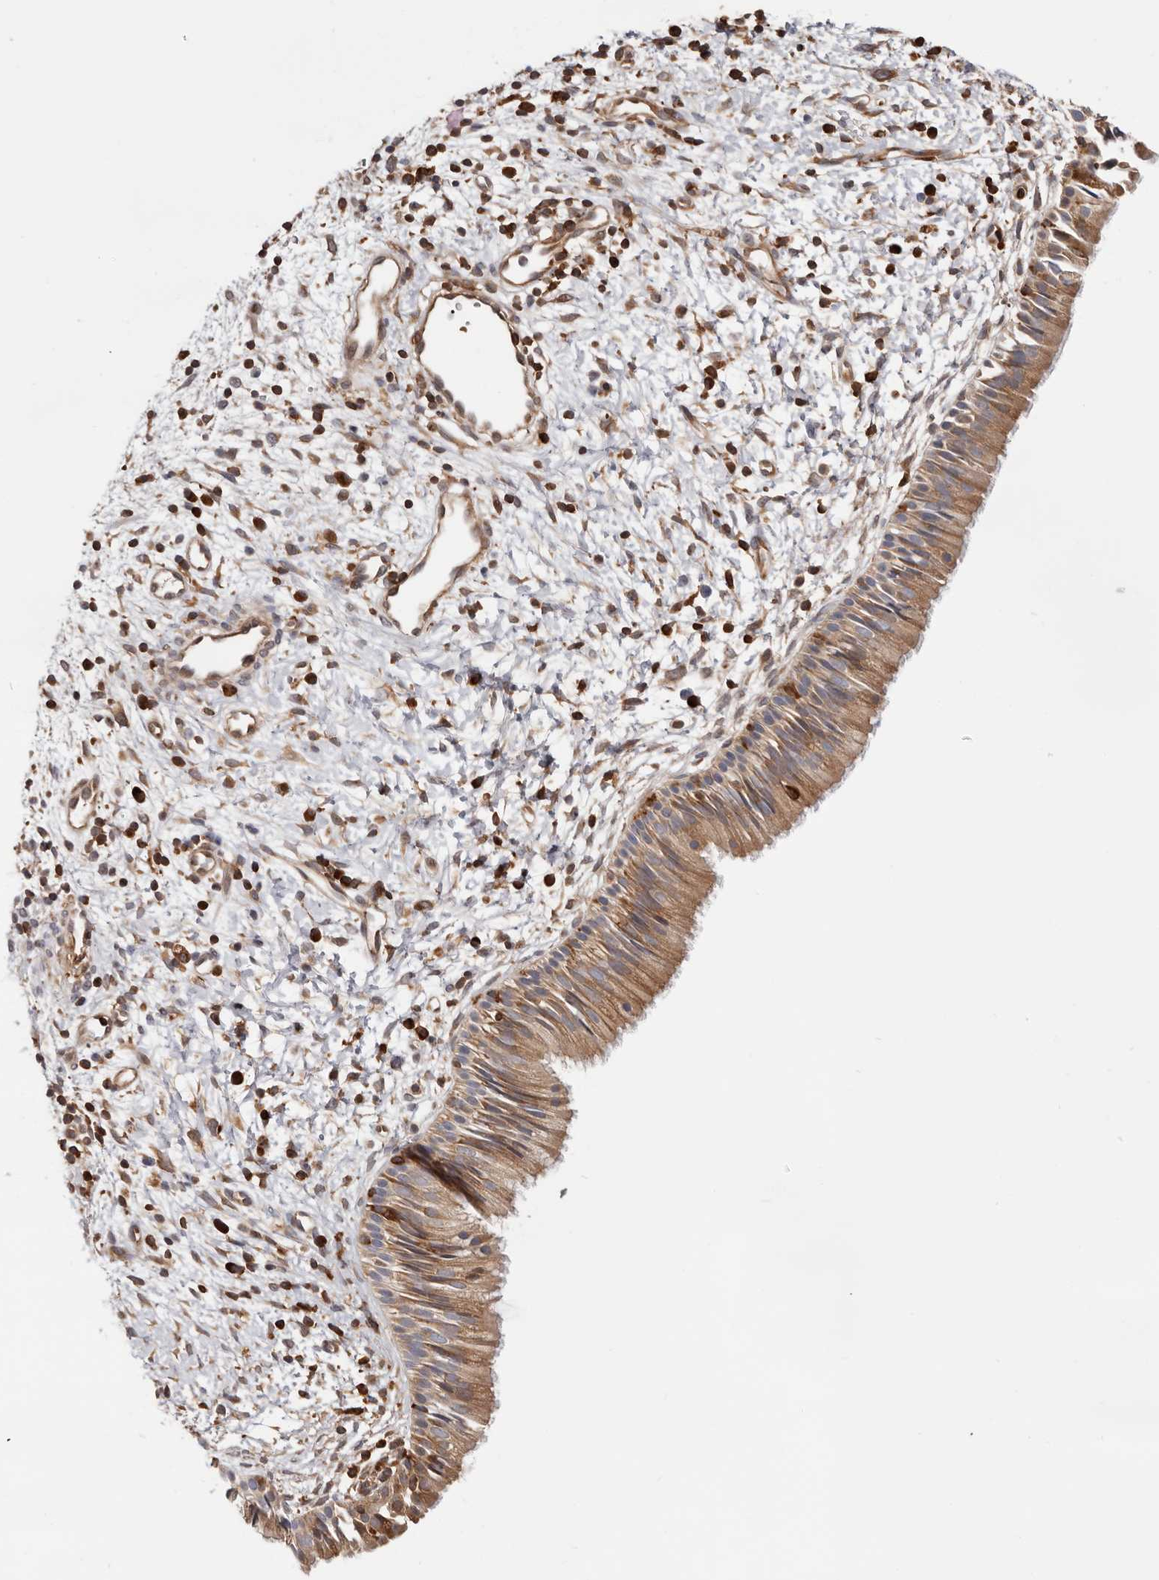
{"staining": {"intensity": "moderate", "quantity": ">75%", "location": "cytoplasmic/membranous"}, "tissue": "nasopharynx", "cell_type": "Respiratory epithelial cells", "image_type": "normal", "snomed": [{"axis": "morphology", "description": "Normal tissue, NOS"}, {"axis": "topography", "description": "Nasopharynx"}], "caption": "Immunohistochemical staining of unremarkable human nasopharynx exhibits >75% levels of moderate cytoplasmic/membranous protein positivity in approximately >75% of respiratory epithelial cells. Using DAB (3,3'-diaminobenzidine) (brown) and hematoxylin (blue) stains, captured at high magnification using brightfield microscopy.", "gene": "RNF213", "patient": {"sex": "male", "age": 22}}